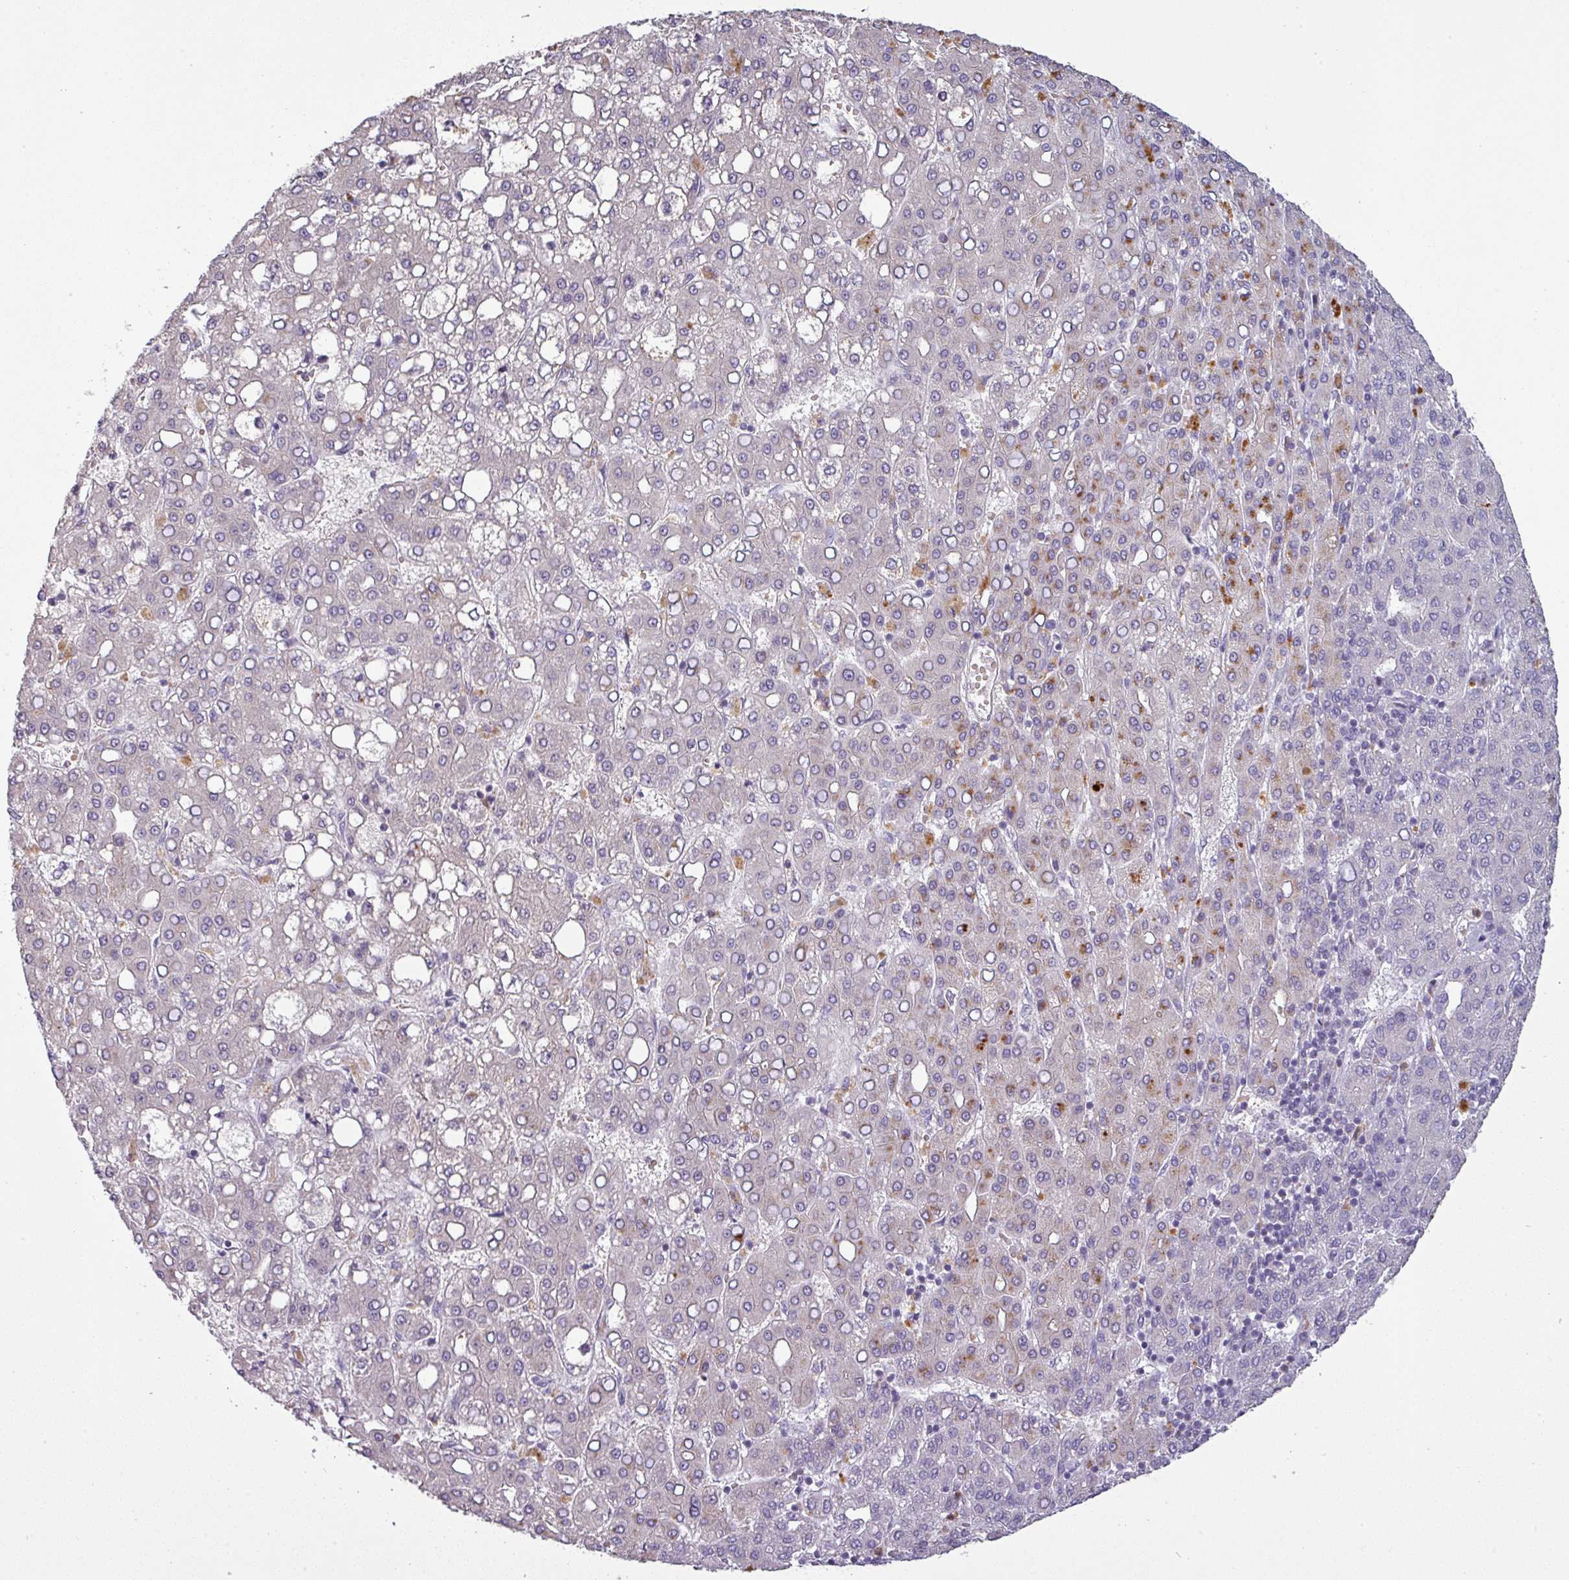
{"staining": {"intensity": "moderate", "quantity": "<25%", "location": "cytoplasmic/membranous"}, "tissue": "liver cancer", "cell_type": "Tumor cells", "image_type": "cancer", "snomed": [{"axis": "morphology", "description": "Carcinoma, Hepatocellular, NOS"}, {"axis": "topography", "description": "Liver"}], "caption": "This histopathology image demonstrates immunohistochemistry staining of human liver cancer (hepatocellular carcinoma), with low moderate cytoplasmic/membranous staining in approximately <25% of tumor cells.", "gene": "PNMA6A", "patient": {"sex": "male", "age": 65}}